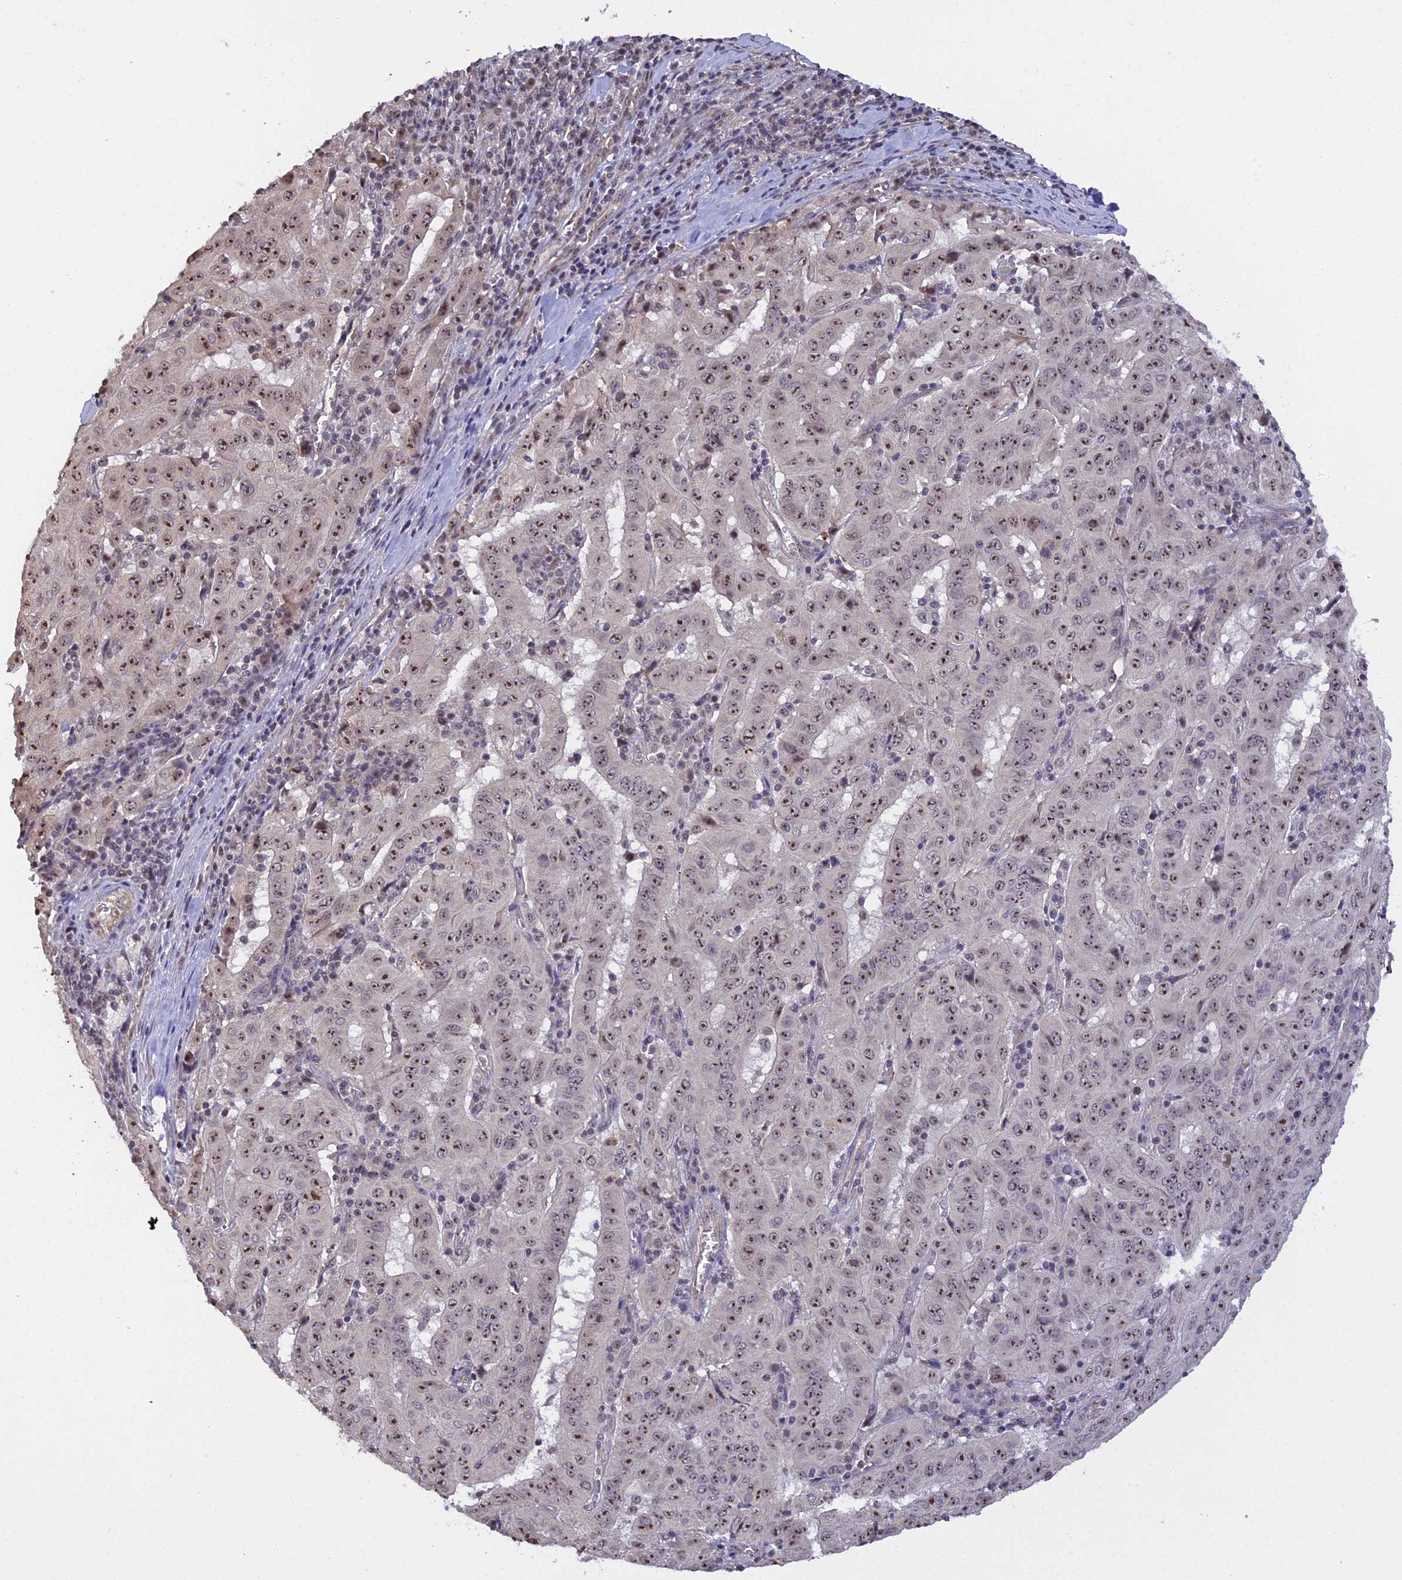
{"staining": {"intensity": "moderate", "quantity": ">75%", "location": "nuclear"}, "tissue": "pancreatic cancer", "cell_type": "Tumor cells", "image_type": "cancer", "snomed": [{"axis": "morphology", "description": "Adenocarcinoma, NOS"}, {"axis": "topography", "description": "Pancreas"}], "caption": "Protein expression analysis of human pancreatic cancer (adenocarcinoma) reveals moderate nuclear positivity in approximately >75% of tumor cells.", "gene": "MGA", "patient": {"sex": "male", "age": 63}}